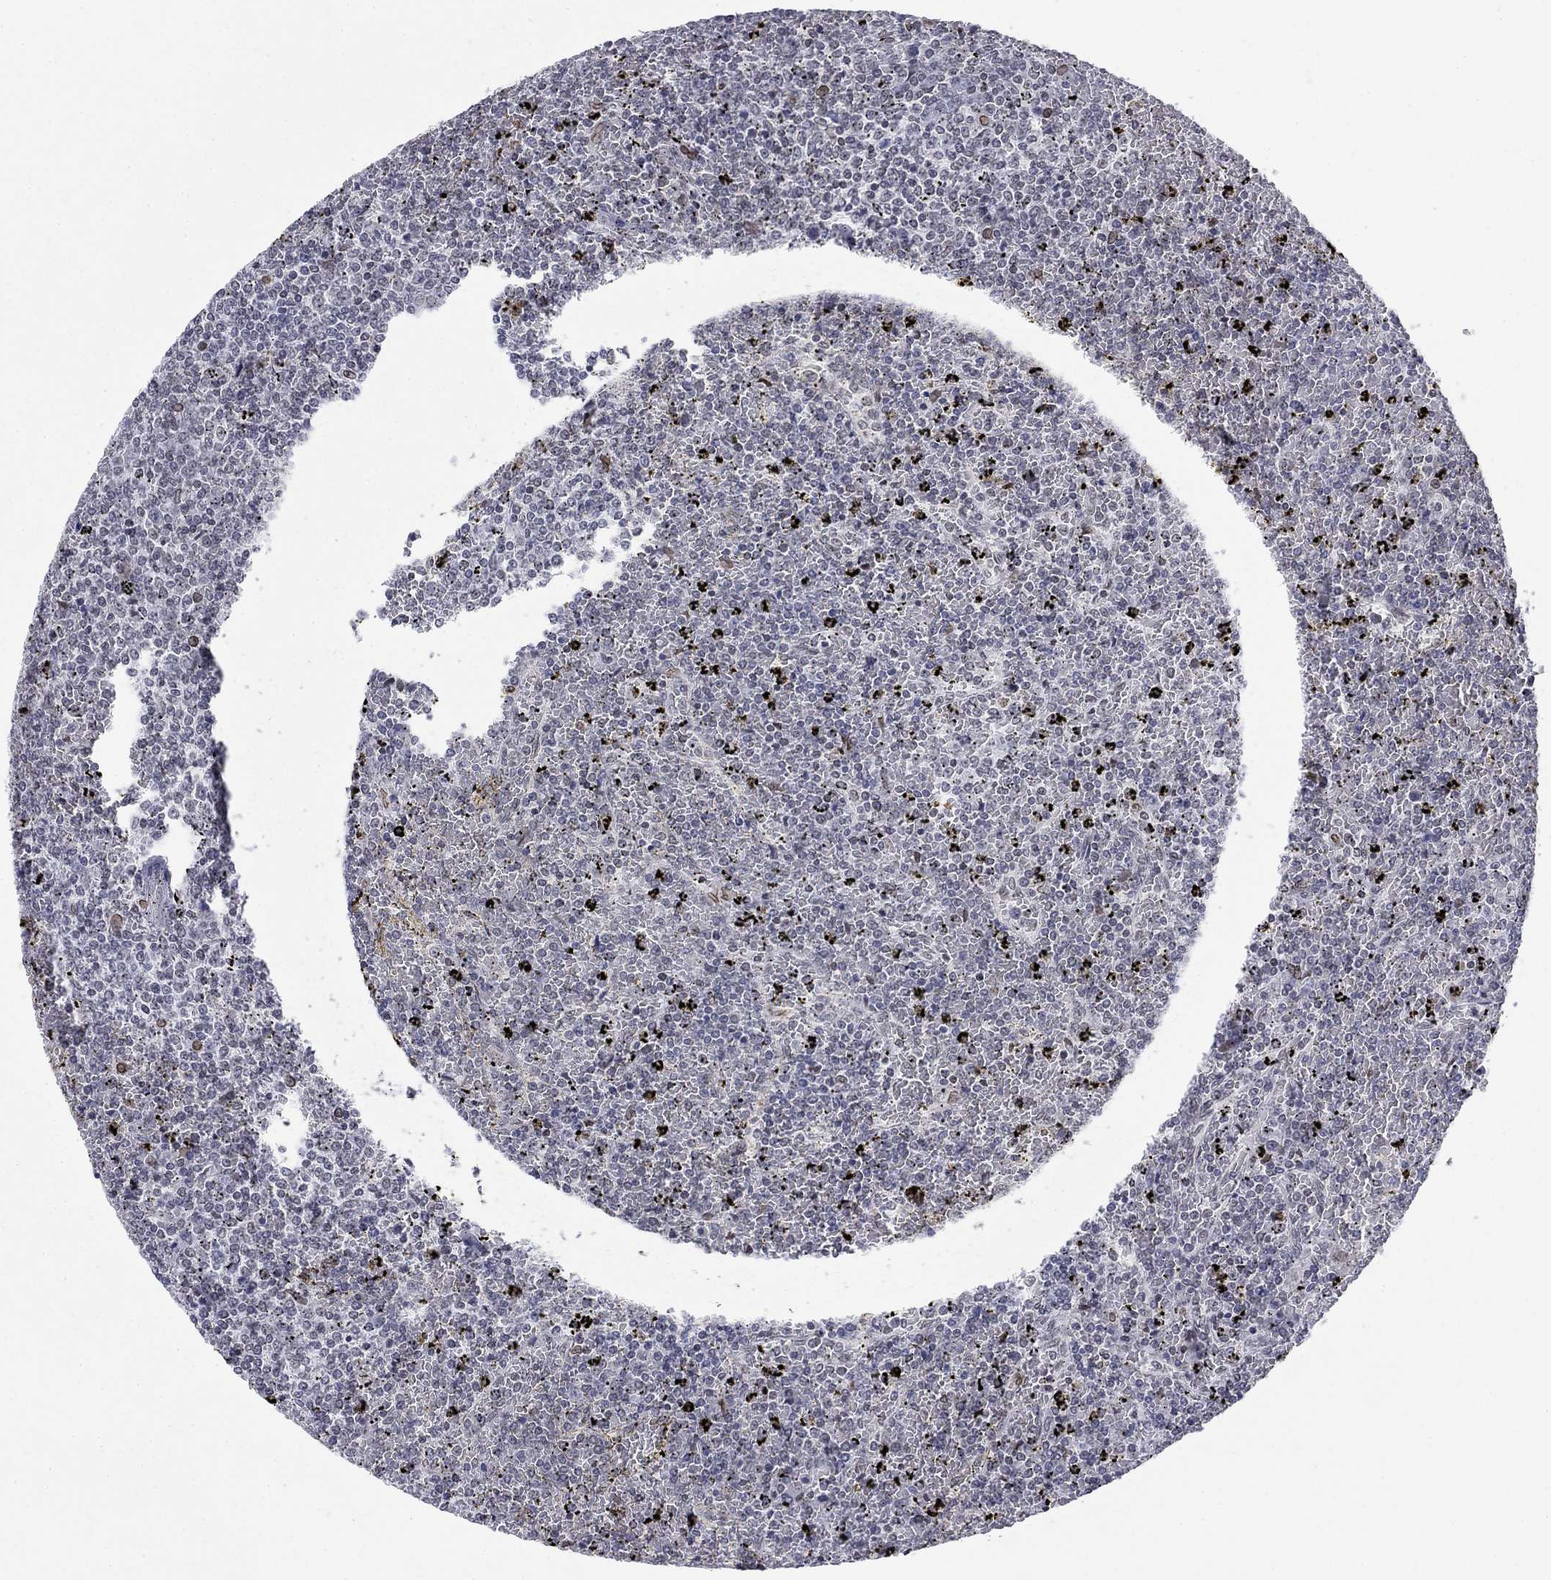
{"staining": {"intensity": "negative", "quantity": "none", "location": "none"}, "tissue": "lymphoma", "cell_type": "Tumor cells", "image_type": "cancer", "snomed": [{"axis": "morphology", "description": "Malignant lymphoma, non-Hodgkin's type, Low grade"}, {"axis": "topography", "description": "Spleen"}], "caption": "There is no significant staining in tumor cells of low-grade malignant lymphoma, non-Hodgkin's type. (DAB immunohistochemistry (IHC) visualized using brightfield microscopy, high magnification).", "gene": "TOR1AIP1", "patient": {"sex": "female", "age": 77}}